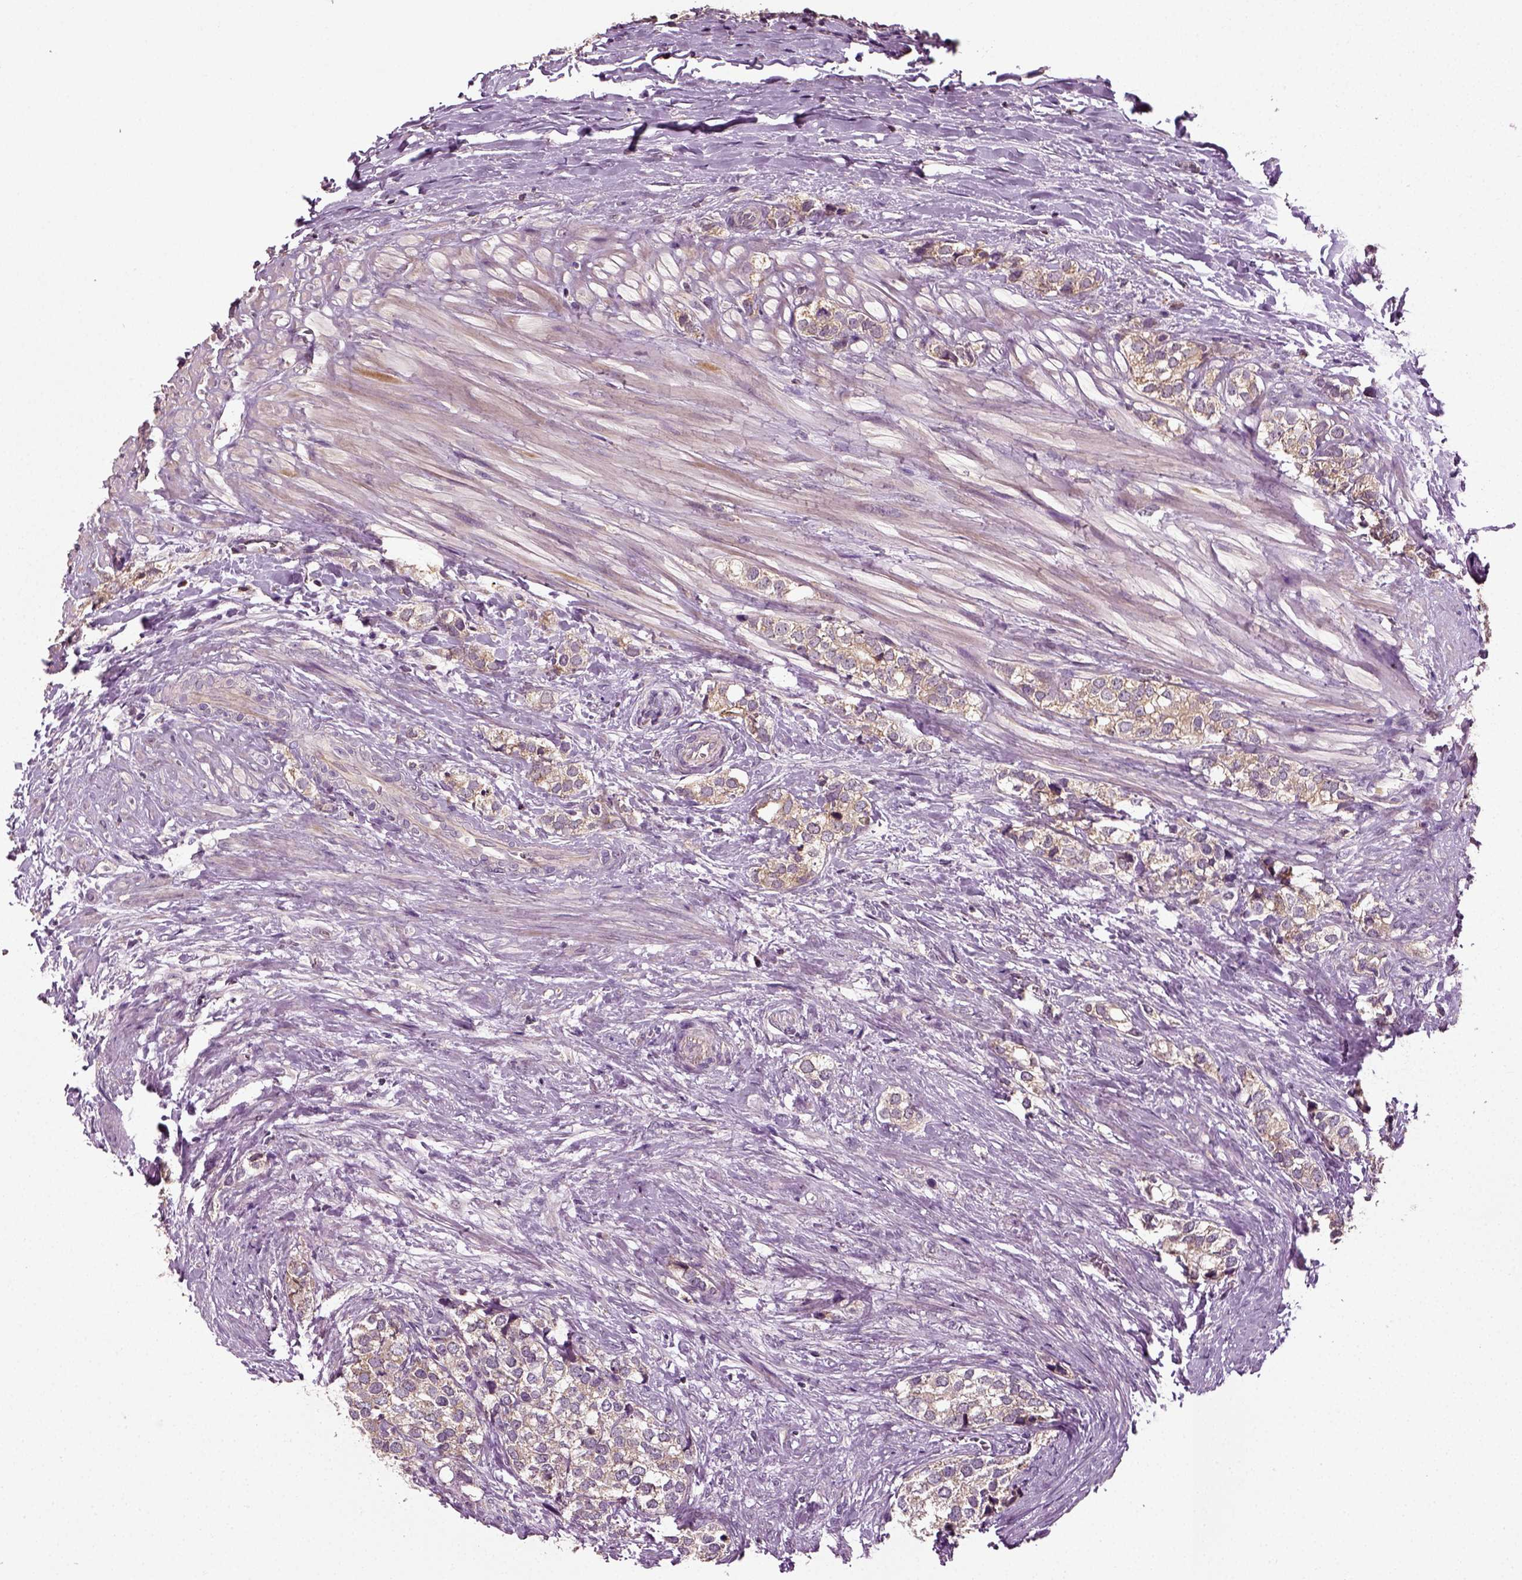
{"staining": {"intensity": "weak", "quantity": "25%-75%", "location": "cytoplasmic/membranous"}, "tissue": "prostate cancer", "cell_type": "Tumor cells", "image_type": "cancer", "snomed": [{"axis": "morphology", "description": "Adenocarcinoma, NOS"}, {"axis": "topography", "description": "Prostate and seminal vesicle, NOS"}], "caption": "Protein expression by IHC demonstrates weak cytoplasmic/membranous staining in approximately 25%-75% of tumor cells in prostate cancer (adenocarcinoma). (DAB (3,3'-diaminobenzidine) IHC with brightfield microscopy, high magnification).", "gene": "ERV3-1", "patient": {"sex": "male", "age": 63}}